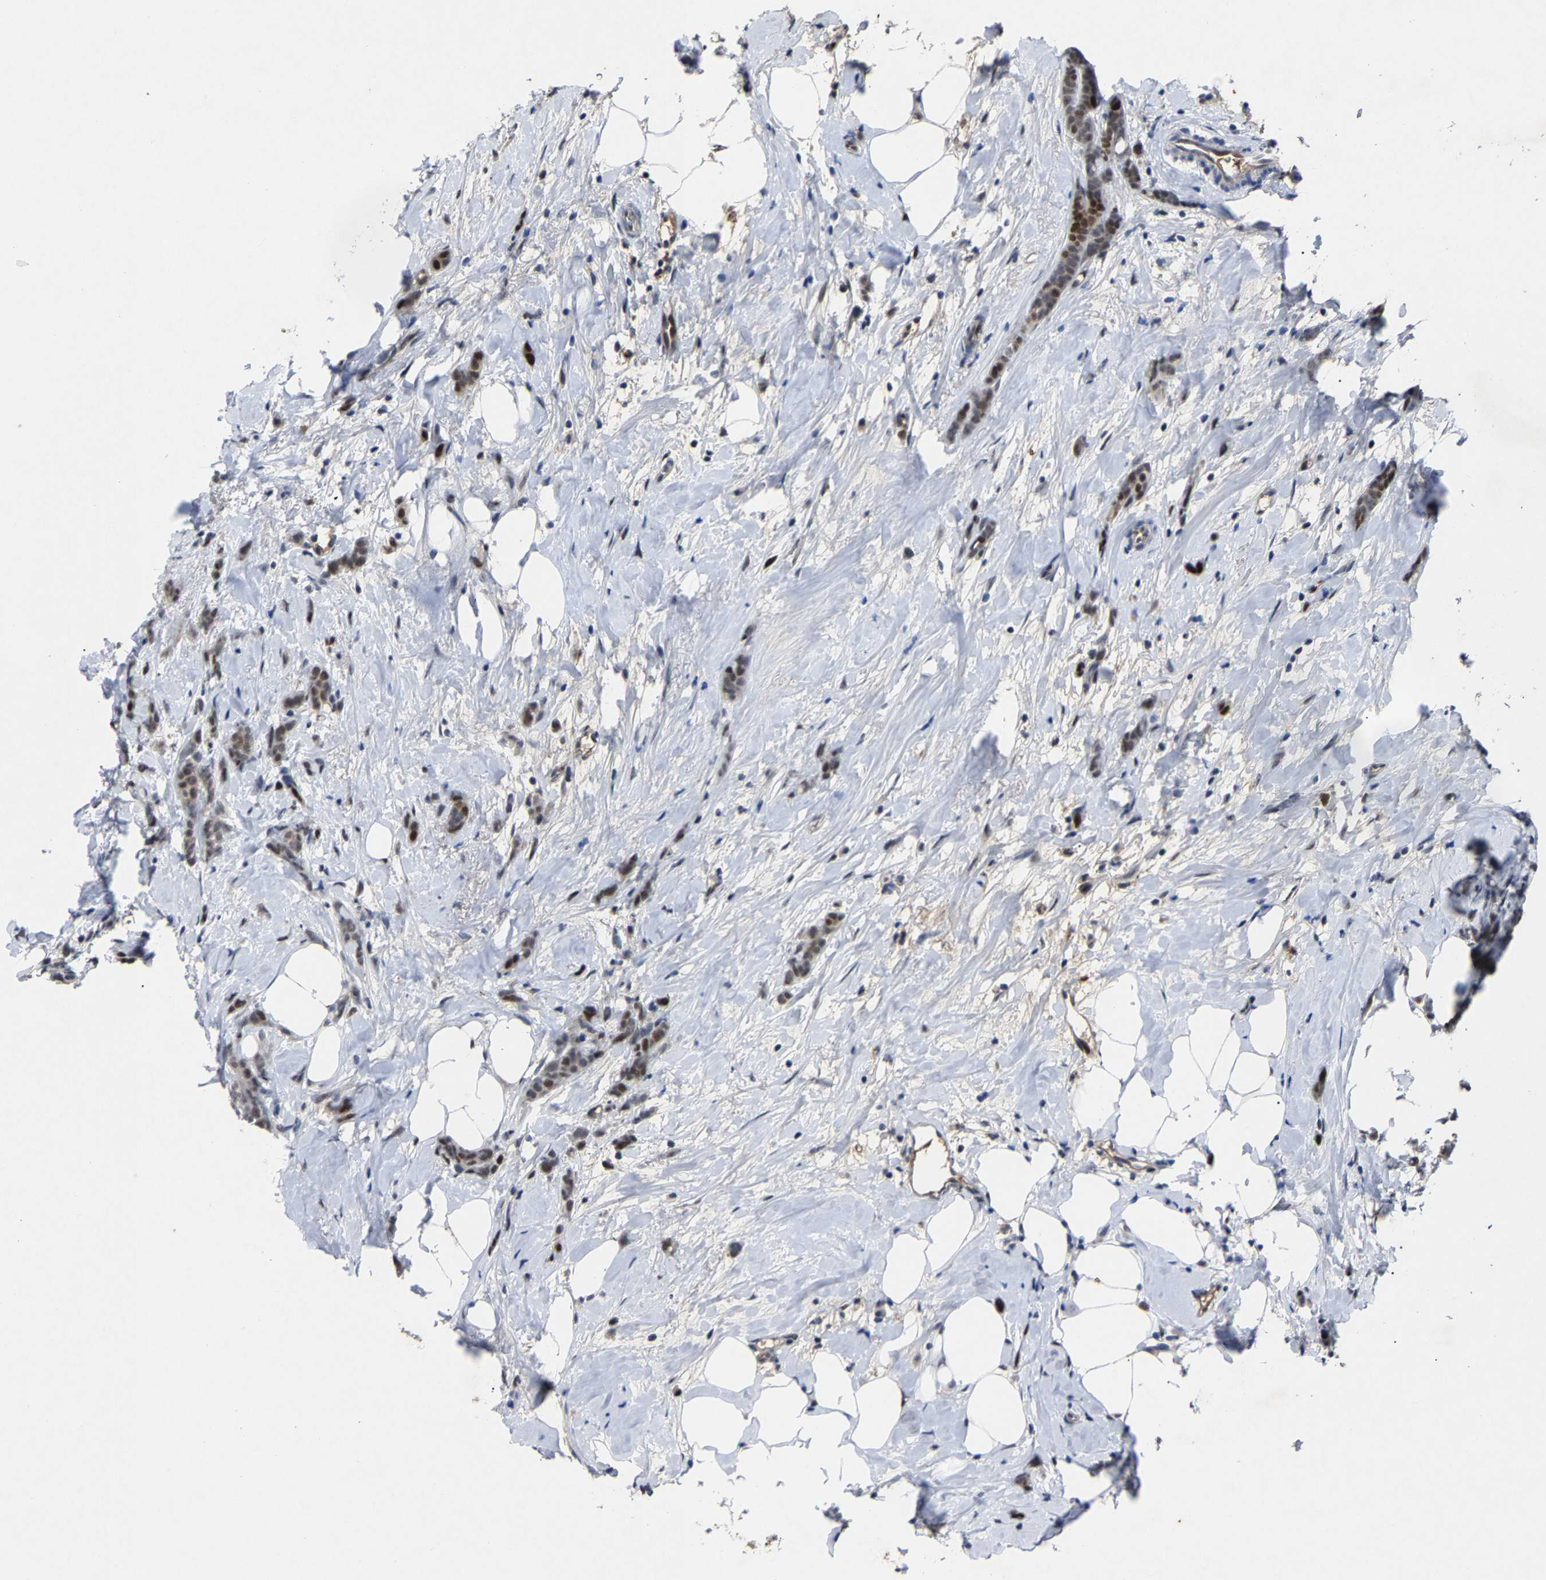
{"staining": {"intensity": "moderate", "quantity": ">75%", "location": "nuclear"}, "tissue": "breast cancer", "cell_type": "Tumor cells", "image_type": "cancer", "snomed": [{"axis": "morphology", "description": "Lobular carcinoma, in situ"}, {"axis": "morphology", "description": "Lobular carcinoma"}, {"axis": "topography", "description": "Breast"}], "caption": "Human breast lobular carcinoma in situ stained with a protein marker reveals moderate staining in tumor cells.", "gene": "LSM8", "patient": {"sex": "female", "age": 41}}